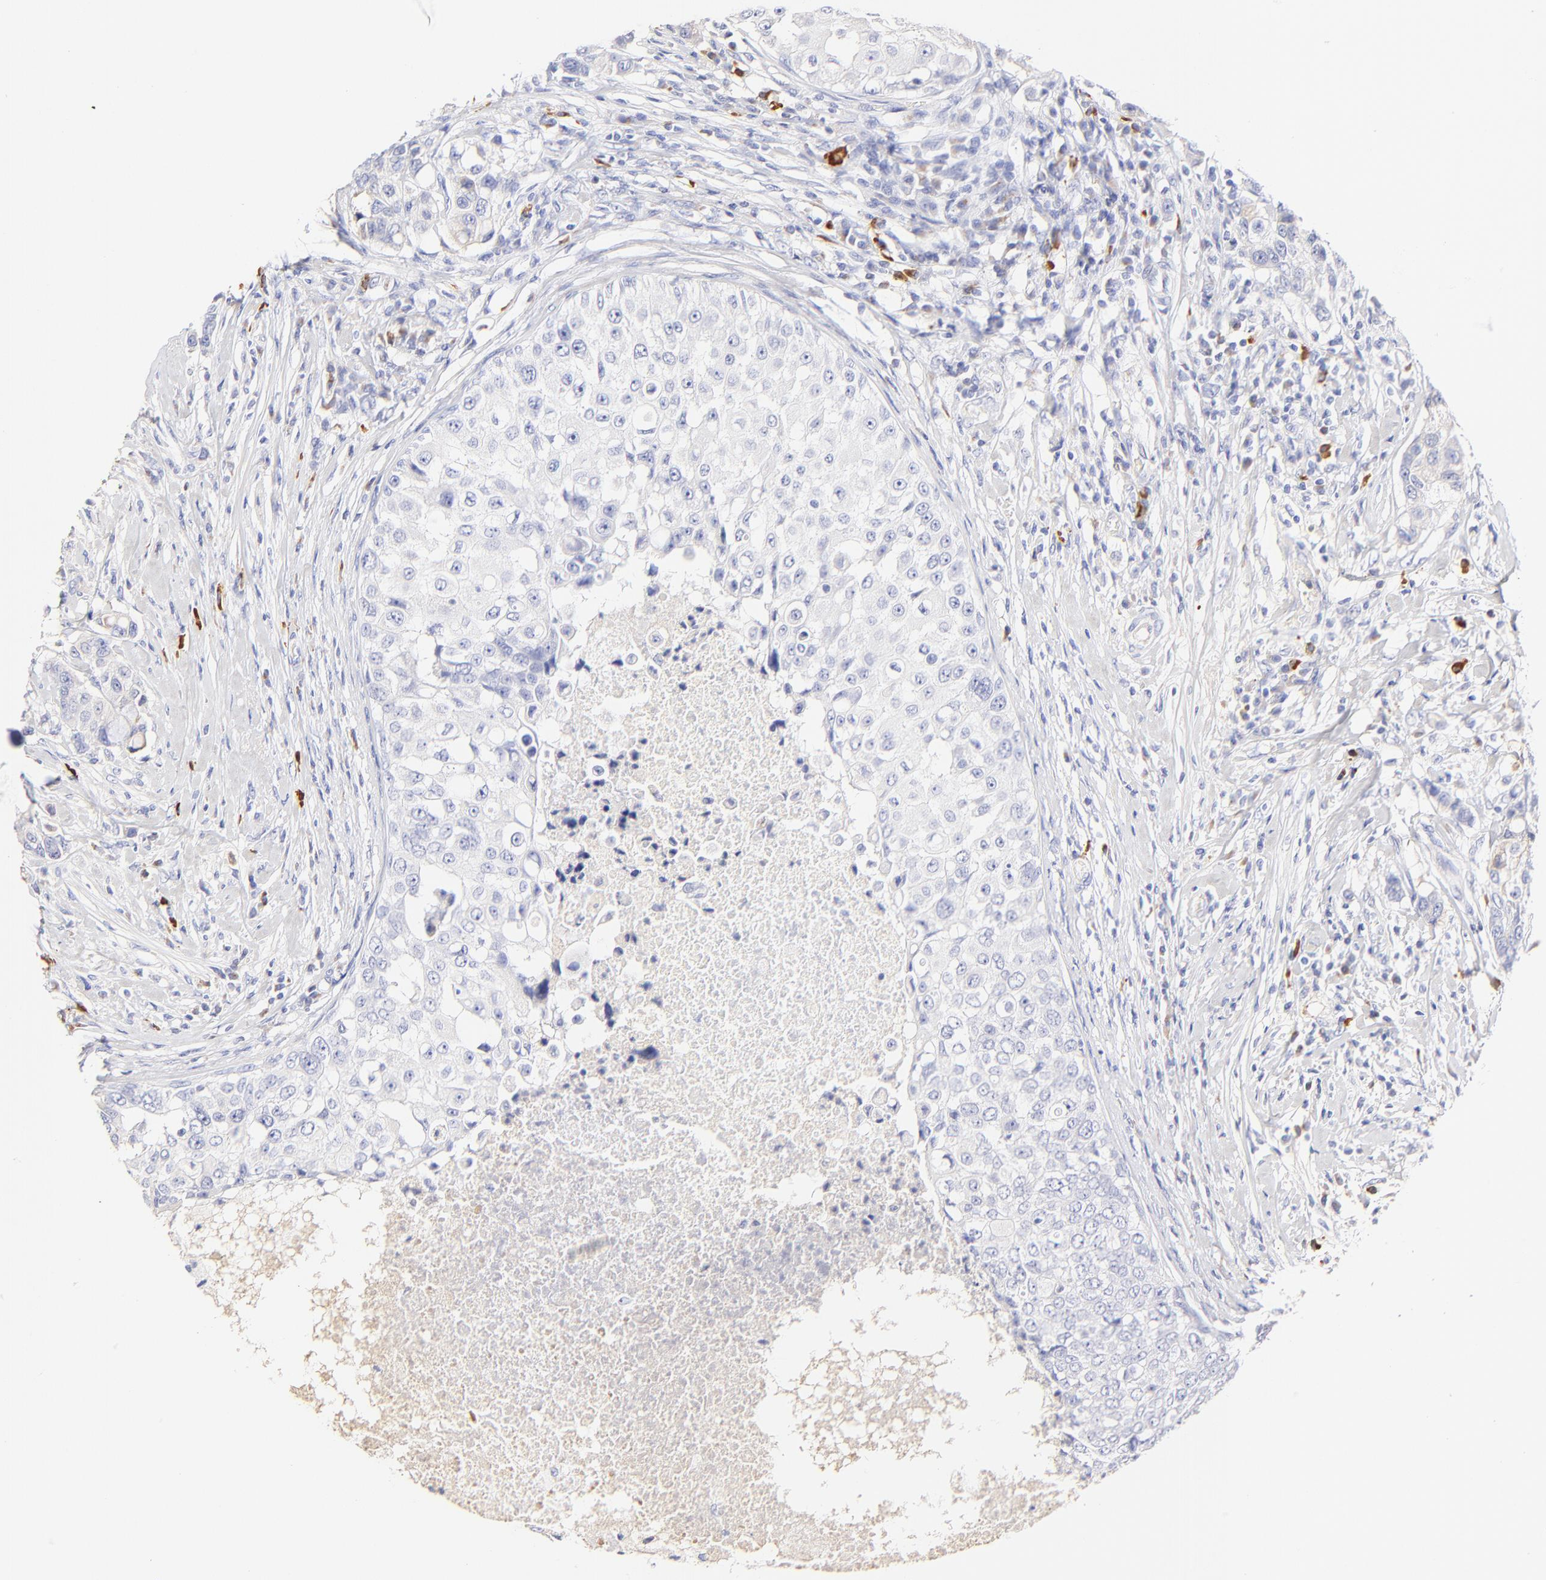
{"staining": {"intensity": "negative", "quantity": "none", "location": "none"}, "tissue": "breast cancer", "cell_type": "Tumor cells", "image_type": "cancer", "snomed": [{"axis": "morphology", "description": "Duct carcinoma"}, {"axis": "topography", "description": "Breast"}], "caption": "DAB immunohistochemical staining of human breast cancer (invasive ductal carcinoma) reveals no significant positivity in tumor cells.", "gene": "ASB9", "patient": {"sex": "female", "age": 27}}